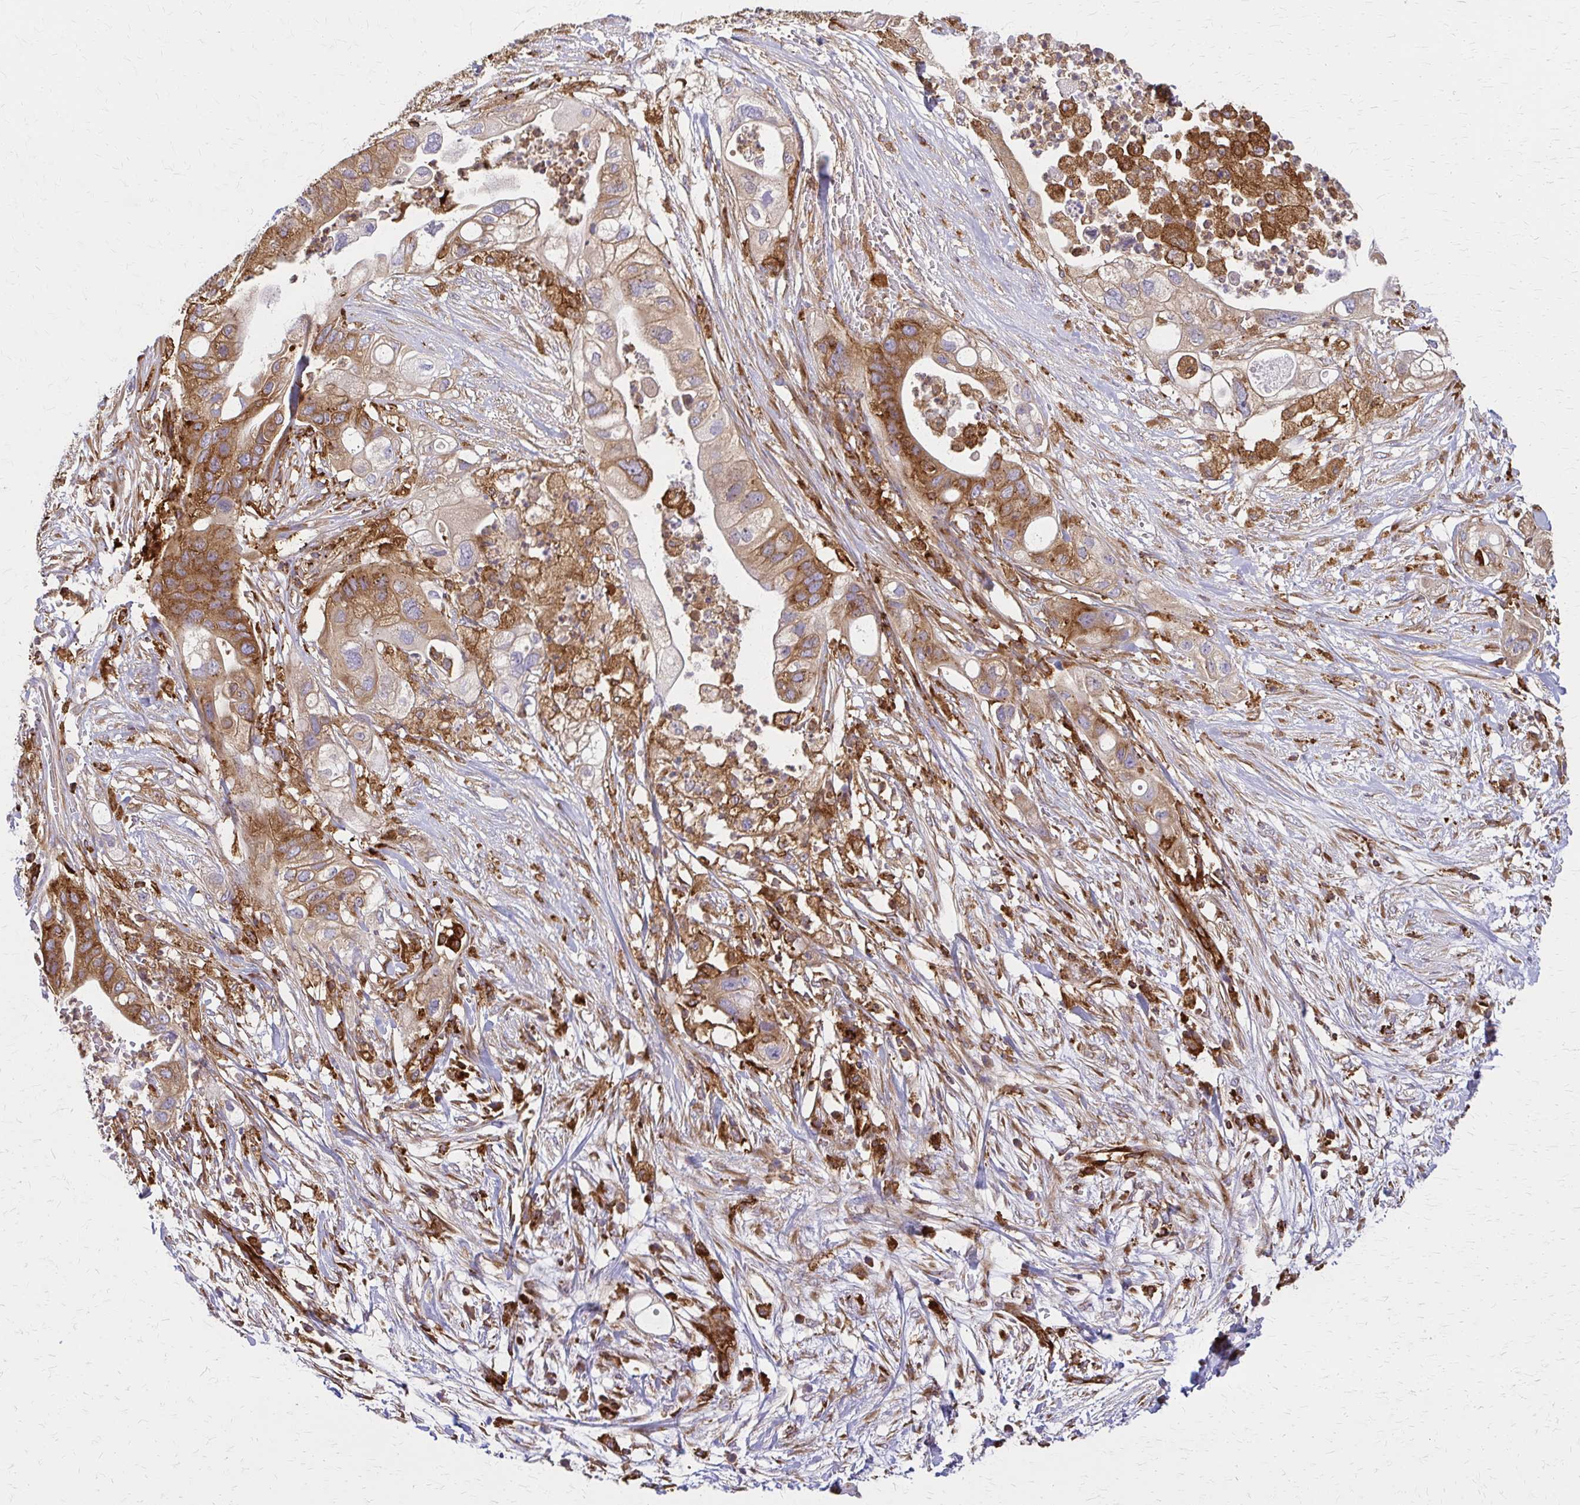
{"staining": {"intensity": "moderate", "quantity": ">75%", "location": "cytoplasmic/membranous"}, "tissue": "pancreatic cancer", "cell_type": "Tumor cells", "image_type": "cancer", "snomed": [{"axis": "morphology", "description": "Adenocarcinoma, NOS"}, {"axis": "topography", "description": "Pancreas"}], "caption": "The histopathology image displays immunohistochemical staining of pancreatic cancer (adenocarcinoma). There is moderate cytoplasmic/membranous expression is identified in approximately >75% of tumor cells.", "gene": "WASF2", "patient": {"sex": "female", "age": 72}}